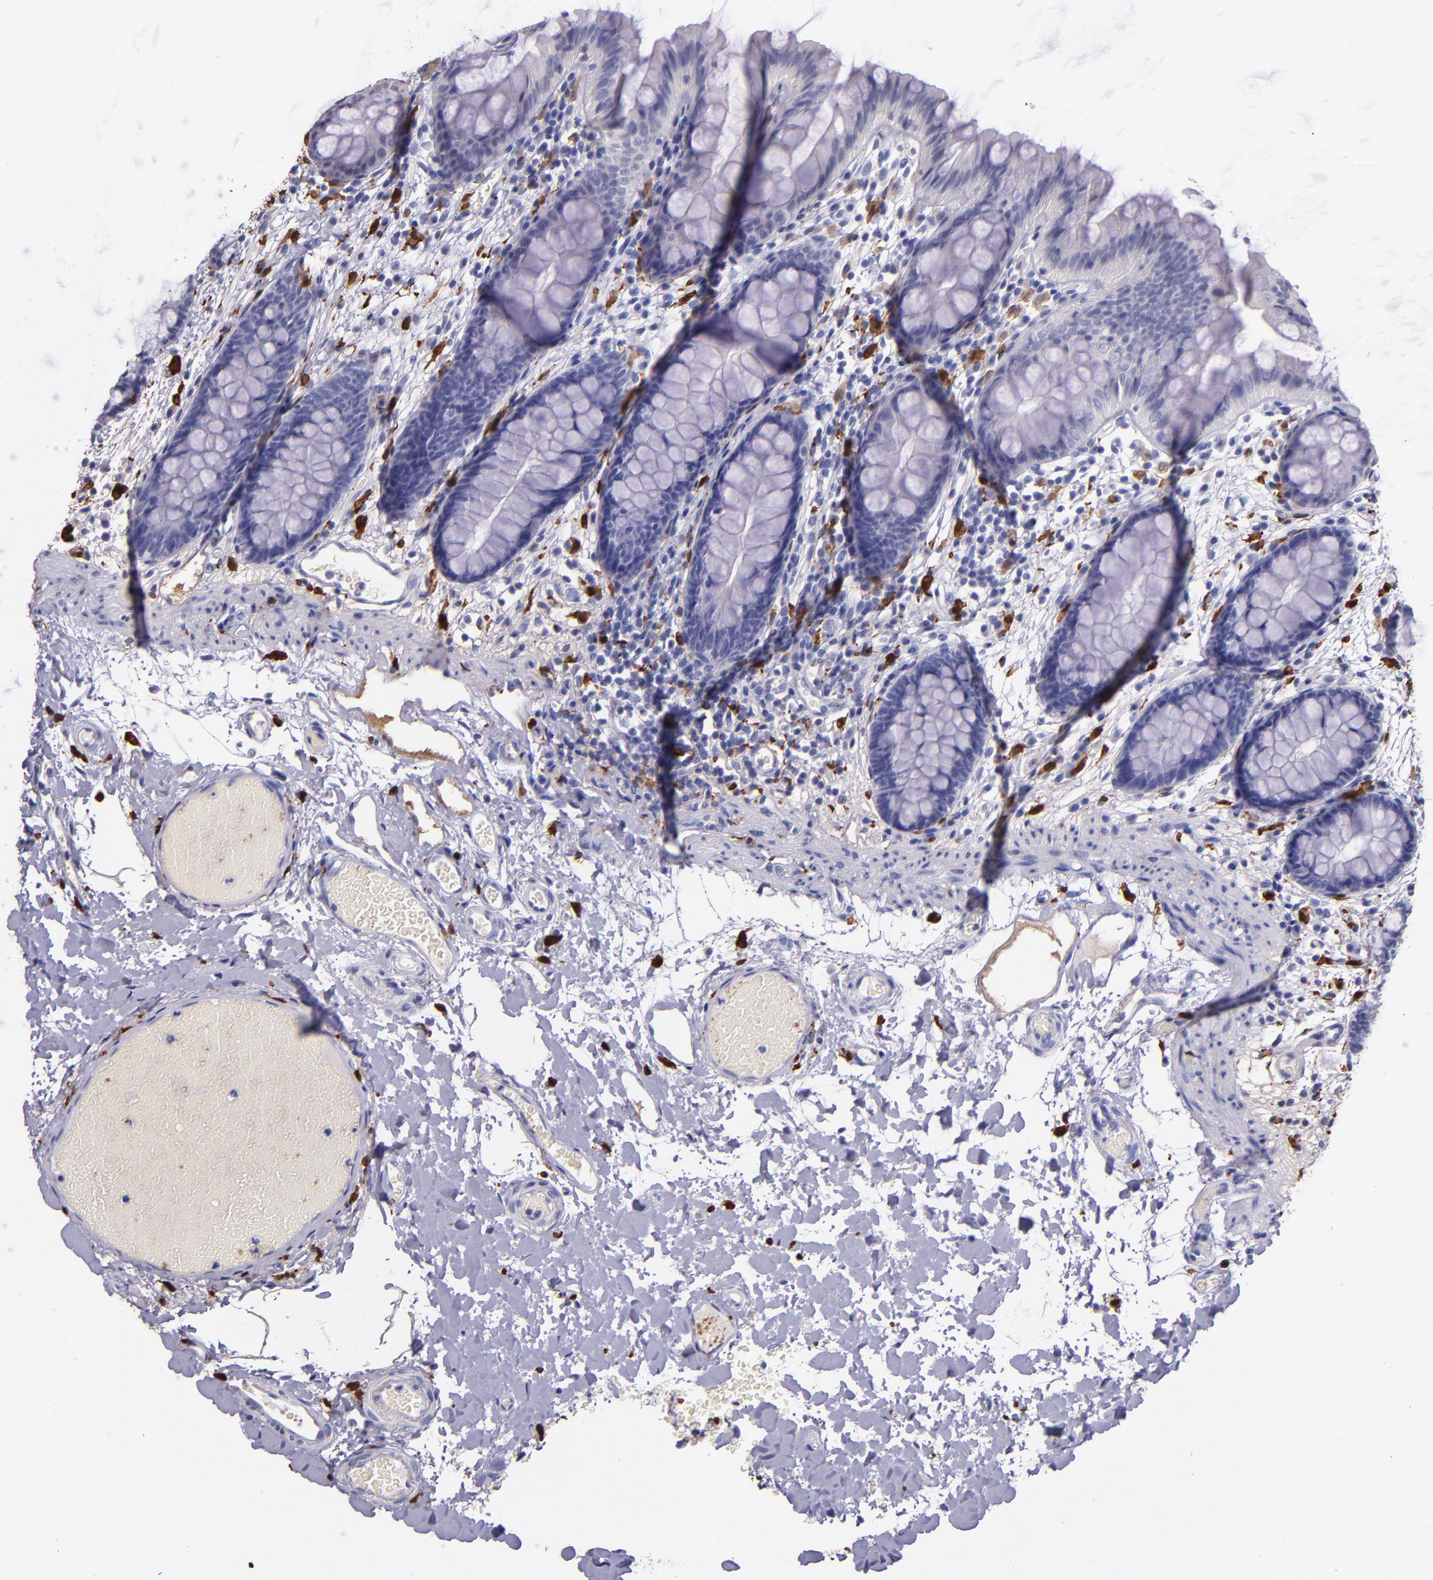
{"staining": {"intensity": "negative", "quantity": "none", "location": "none"}, "tissue": "colon", "cell_type": "Endothelial cells", "image_type": "normal", "snomed": [{"axis": "morphology", "description": "Normal tissue, NOS"}, {"axis": "topography", "description": "Smooth muscle"}, {"axis": "topography", "description": "Colon"}], "caption": "A high-resolution photomicrograph shows immunohistochemistry staining of benign colon, which reveals no significant expression in endothelial cells. (DAB immunohistochemistry (IHC), high magnification).", "gene": "F13A1", "patient": {"sex": "male", "age": 67}}